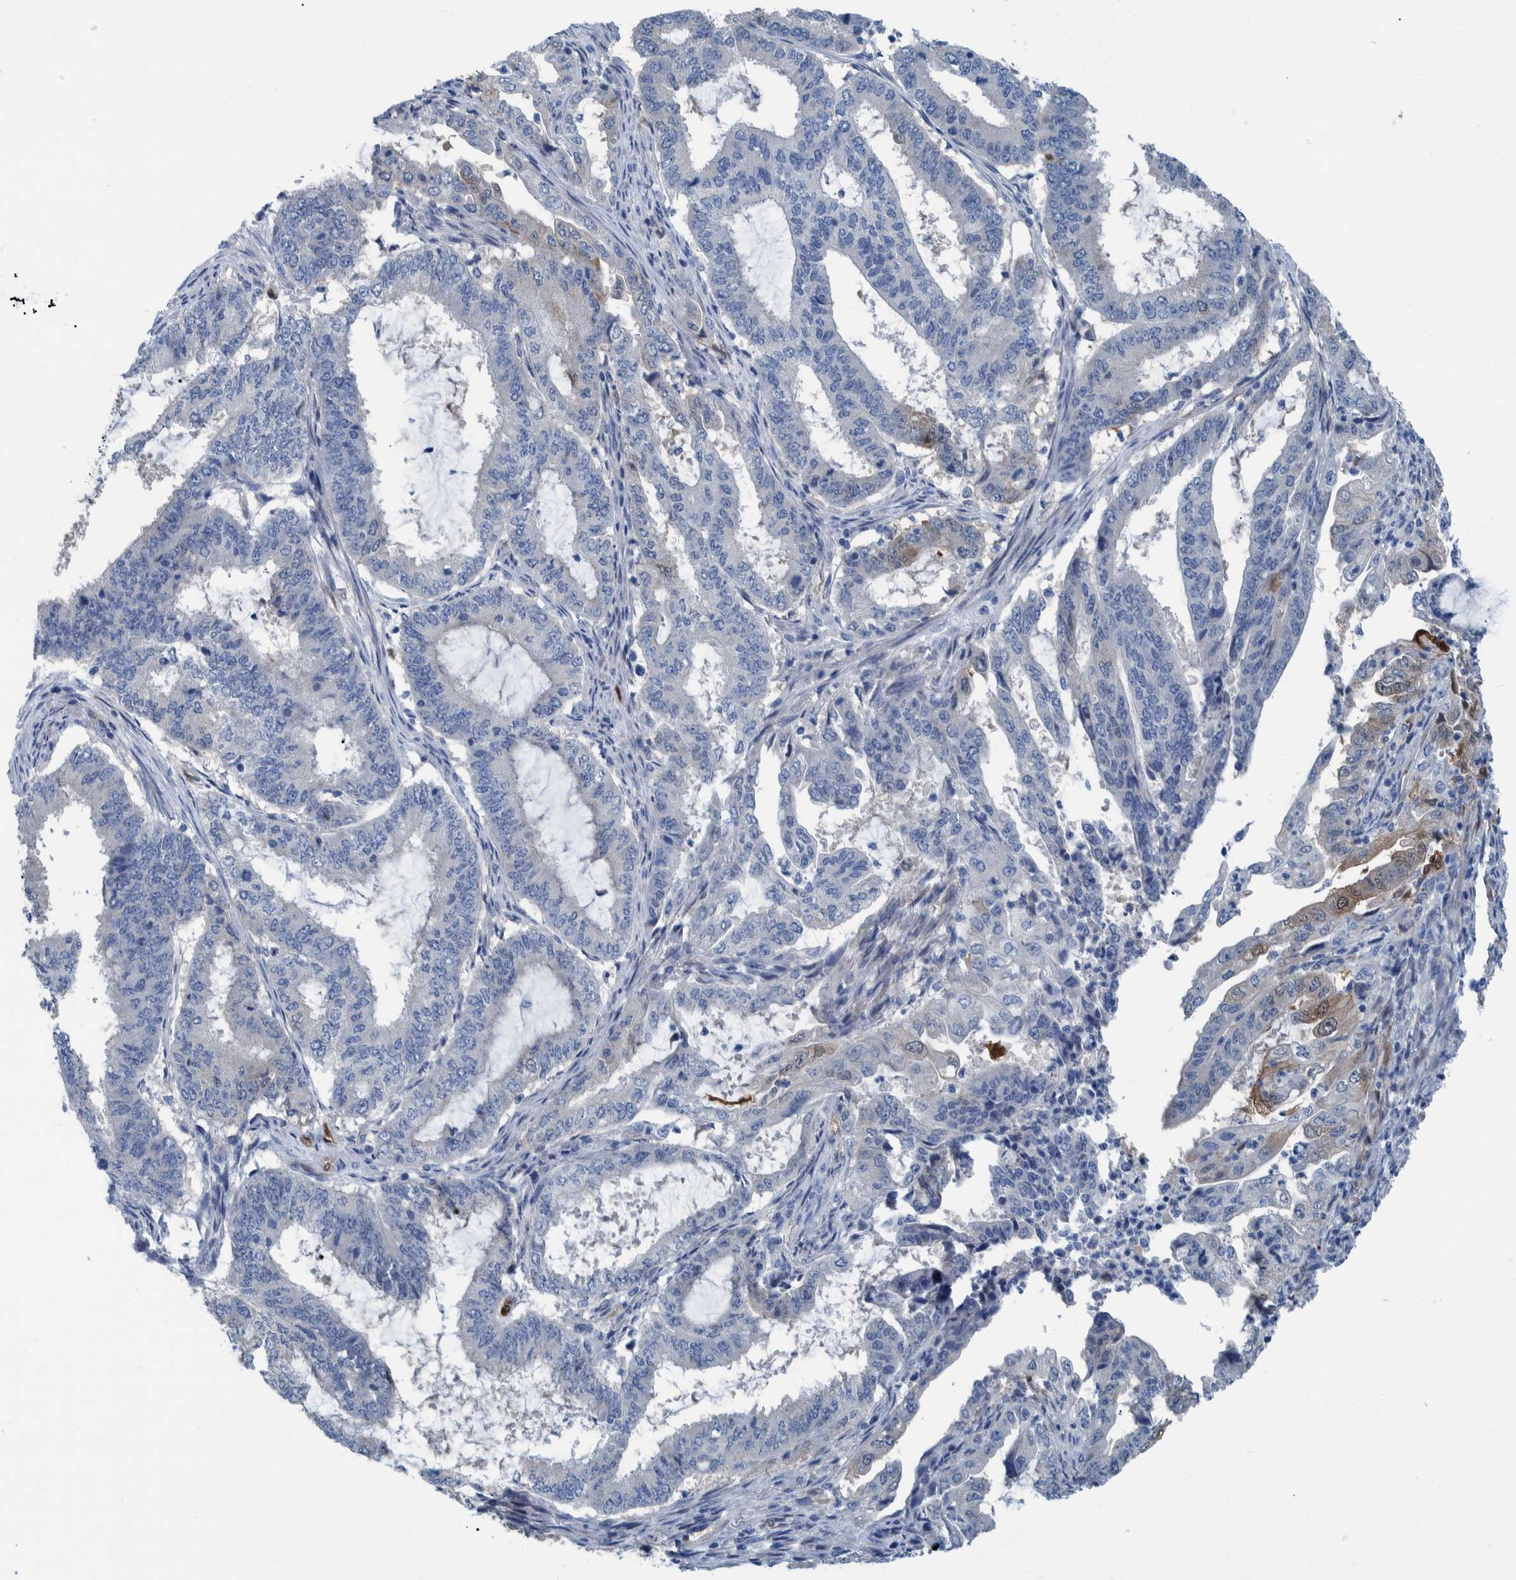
{"staining": {"intensity": "weak", "quantity": "<25%", "location": "cytoplasmic/membranous,nuclear"}, "tissue": "endometrial cancer", "cell_type": "Tumor cells", "image_type": "cancer", "snomed": [{"axis": "morphology", "description": "Adenocarcinoma, NOS"}, {"axis": "topography", "description": "Endometrium"}], "caption": "Tumor cells are negative for protein expression in human adenocarcinoma (endometrial). The staining is performed using DAB brown chromogen with nuclei counter-stained in using hematoxylin.", "gene": "IDO1", "patient": {"sex": "female", "age": 51}}